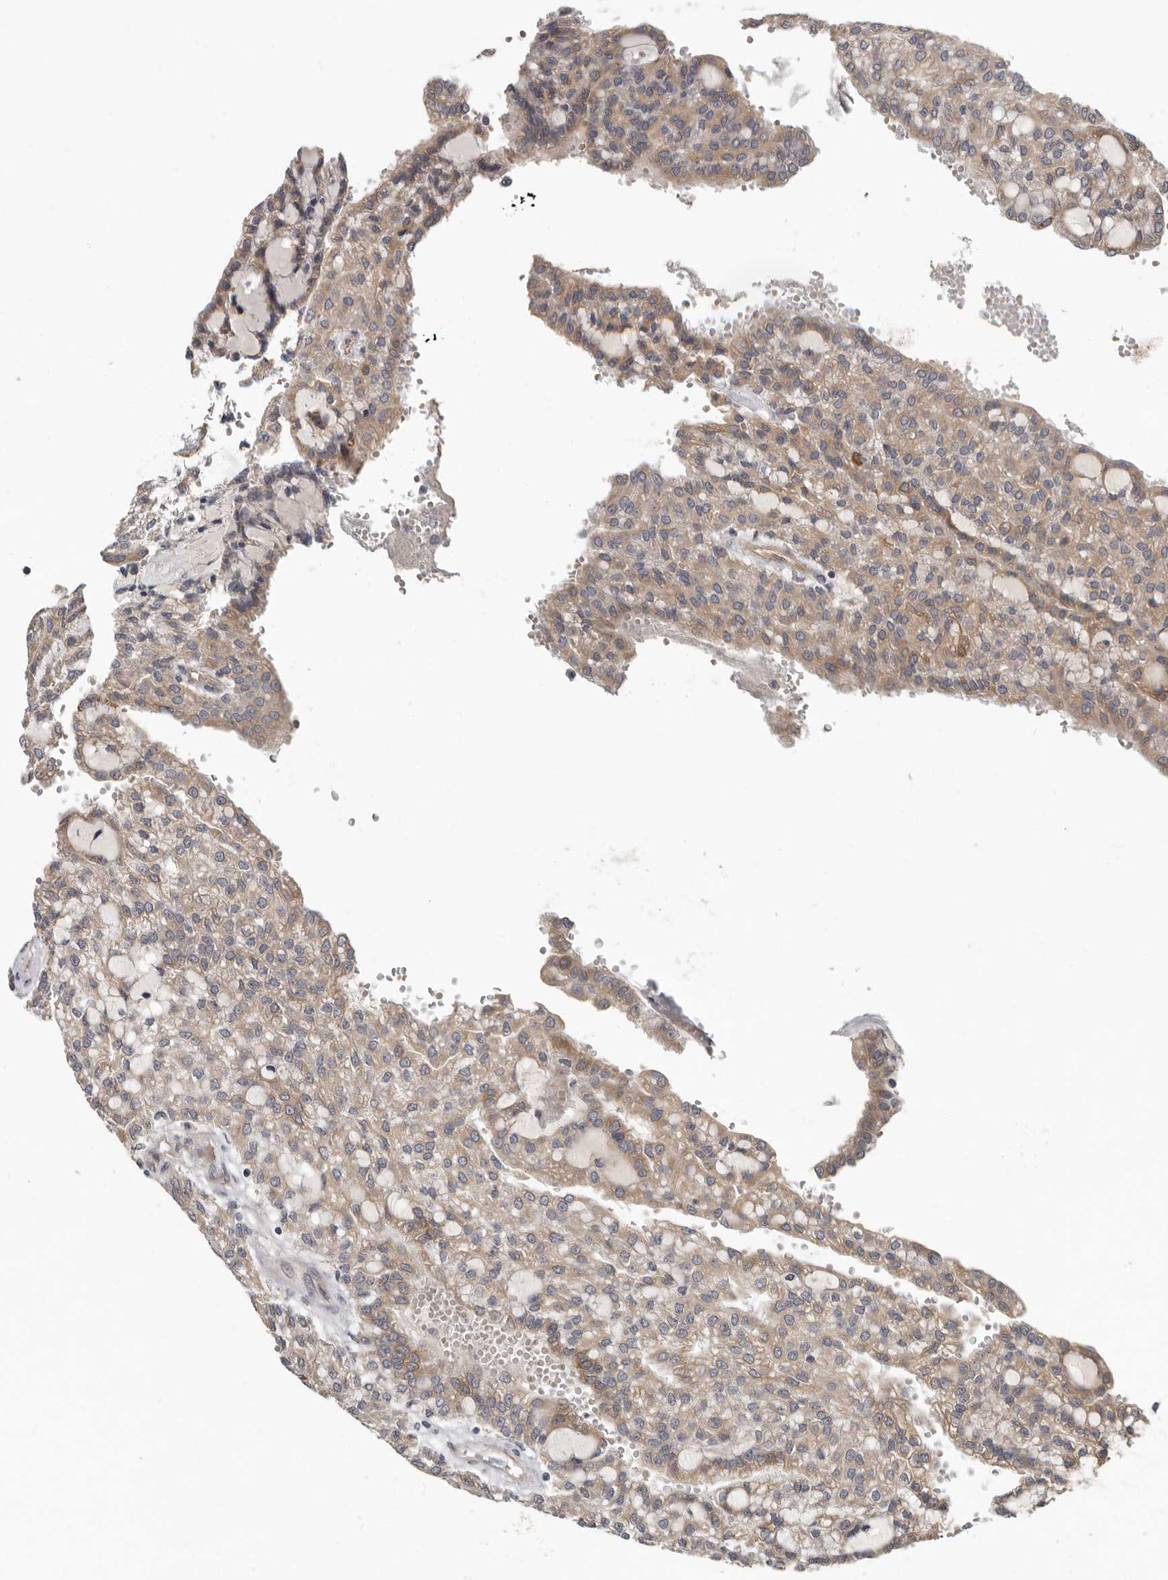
{"staining": {"intensity": "moderate", "quantity": ">75%", "location": "cytoplasmic/membranous"}, "tissue": "renal cancer", "cell_type": "Tumor cells", "image_type": "cancer", "snomed": [{"axis": "morphology", "description": "Adenocarcinoma, NOS"}, {"axis": "topography", "description": "Kidney"}], "caption": "This is a histology image of immunohistochemistry (IHC) staining of adenocarcinoma (renal), which shows moderate positivity in the cytoplasmic/membranous of tumor cells.", "gene": "MTF1", "patient": {"sex": "male", "age": 63}}